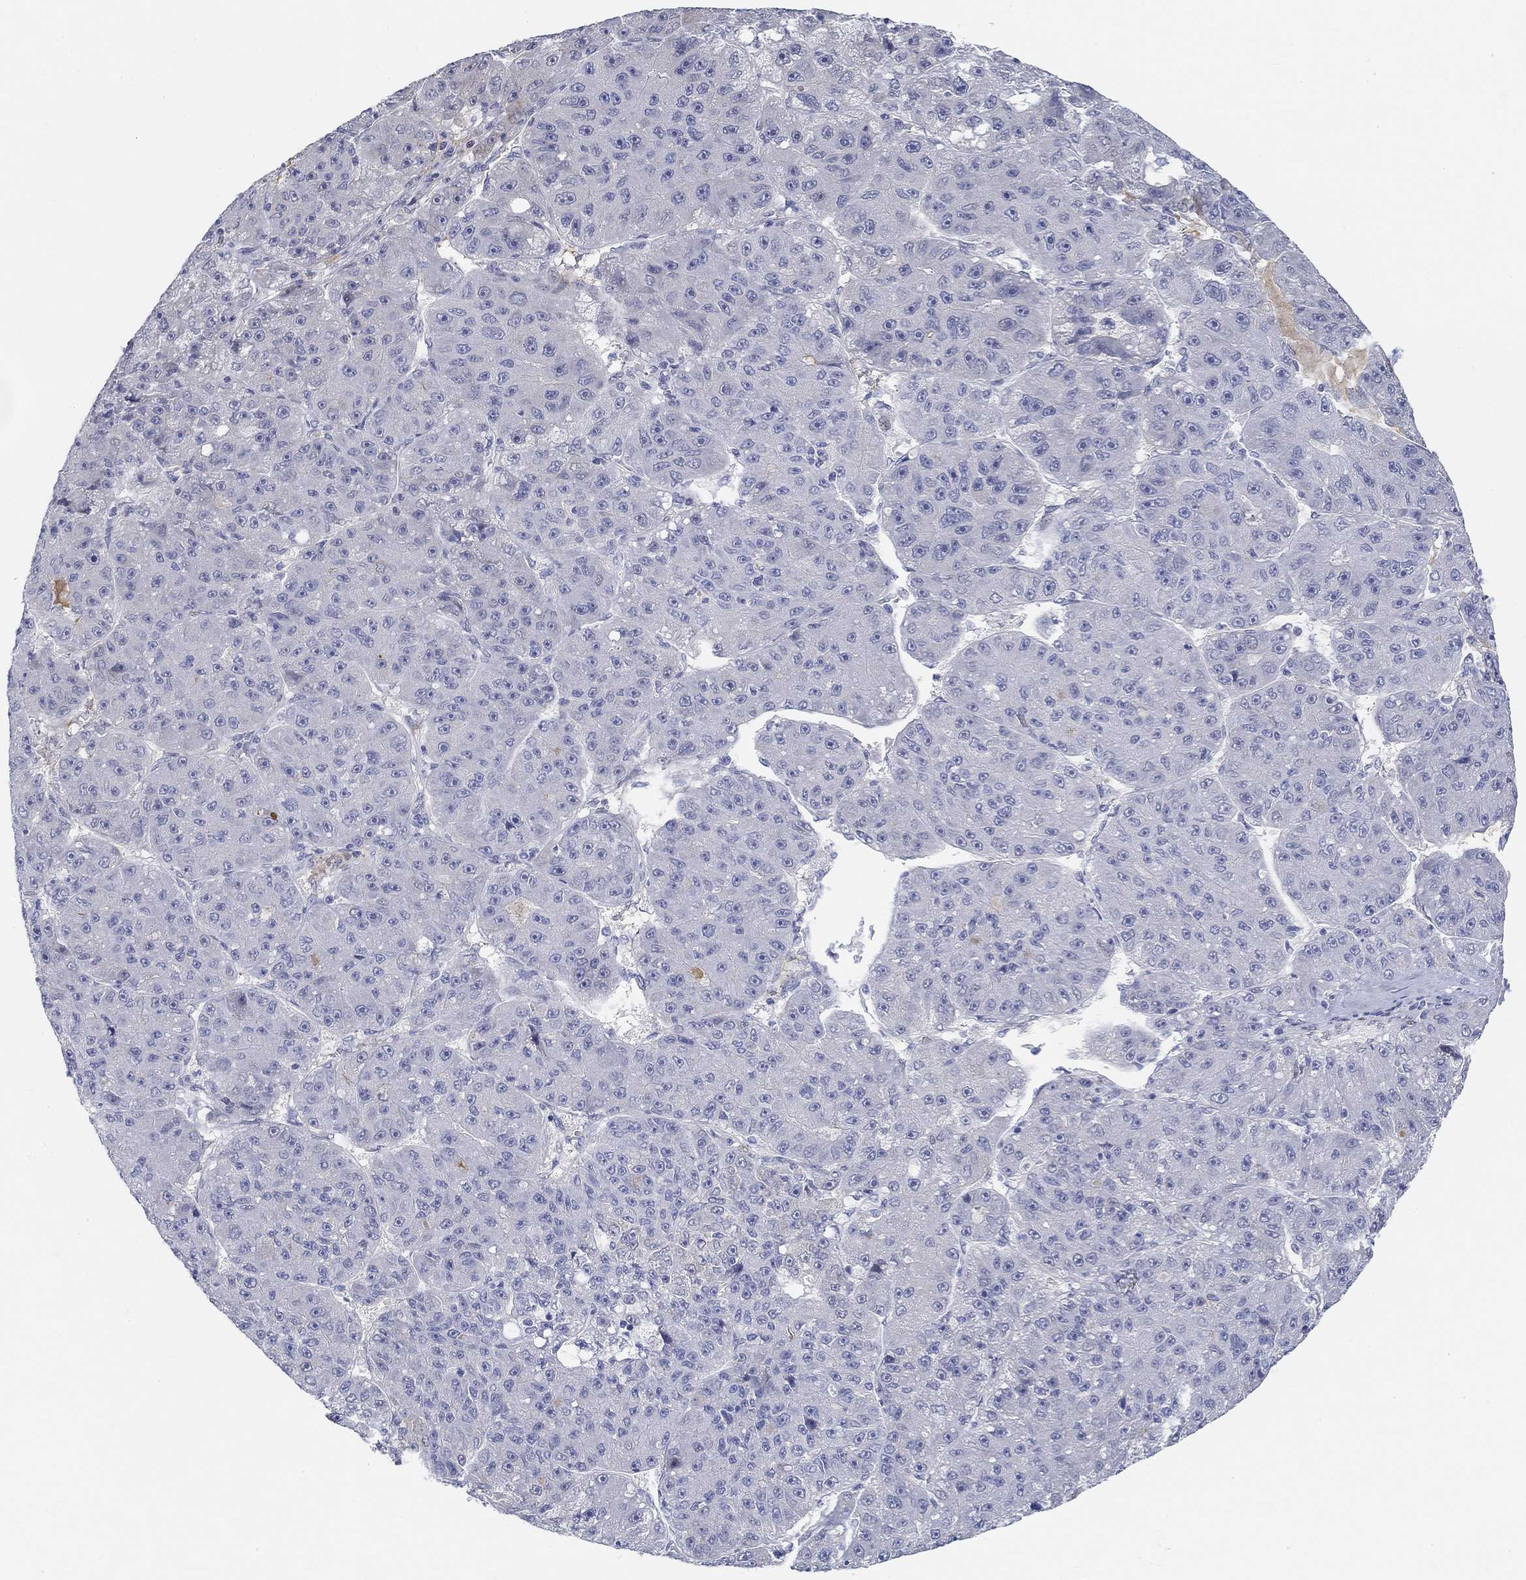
{"staining": {"intensity": "negative", "quantity": "none", "location": "none"}, "tissue": "liver cancer", "cell_type": "Tumor cells", "image_type": "cancer", "snomed": [{"axis": "morphology", "description": "Carcinoma, Hepatocellular, NOS"}, {"axis": "topography", "description": "Liver"}], "caption": "Liver cancer was stained to show a protein in brown. There is no significant staining in tumor cells. (DAB (3,3'-diaminobenzidine) immunohistochemistry, high magnification).", "gene": "SNTG2", "patient": {"sex": "male", "age": 67}}